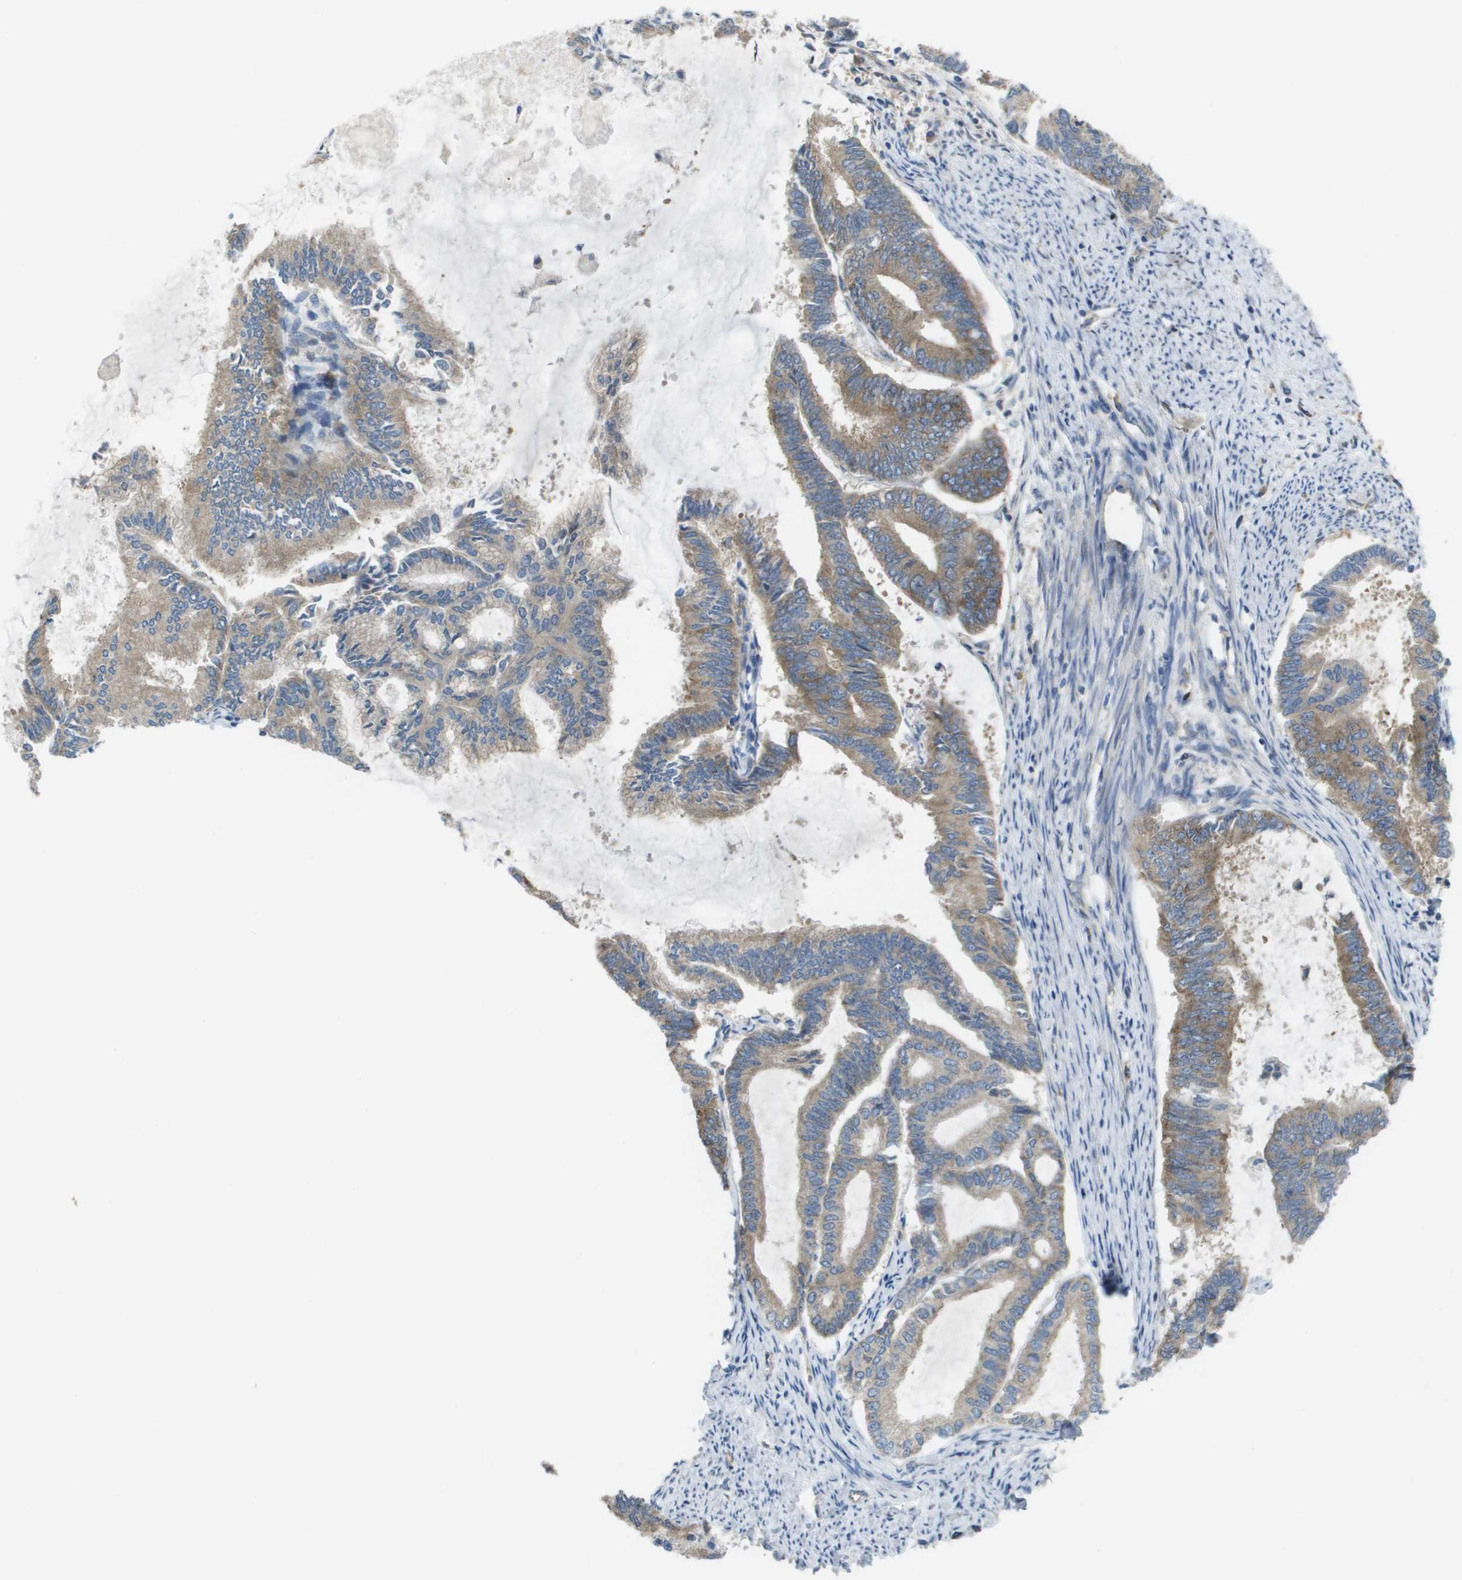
{"staining": {"intensity": "weak", "quantity": ">75%", "location": "cytoplasmic/membranous"}, "tissue": "endometrial cancer", "cell_type": "Tumor cells", "image_type": "cancer", "snomed": [{"axis": "morphology", "description": "Adenocarcinoma, NOS"}, {"axis": "topography", "description": "Endometrium"}], "caption": "There is low levels of weak cytoplasmic/membranous positivity in tumor cells of endometrial cancer (adenocarcinoma), as demonstrated by immunohistochemical staining (brown color).", "gene": "EIF4G2", "patient": {"sex": "female", "age": 86}}